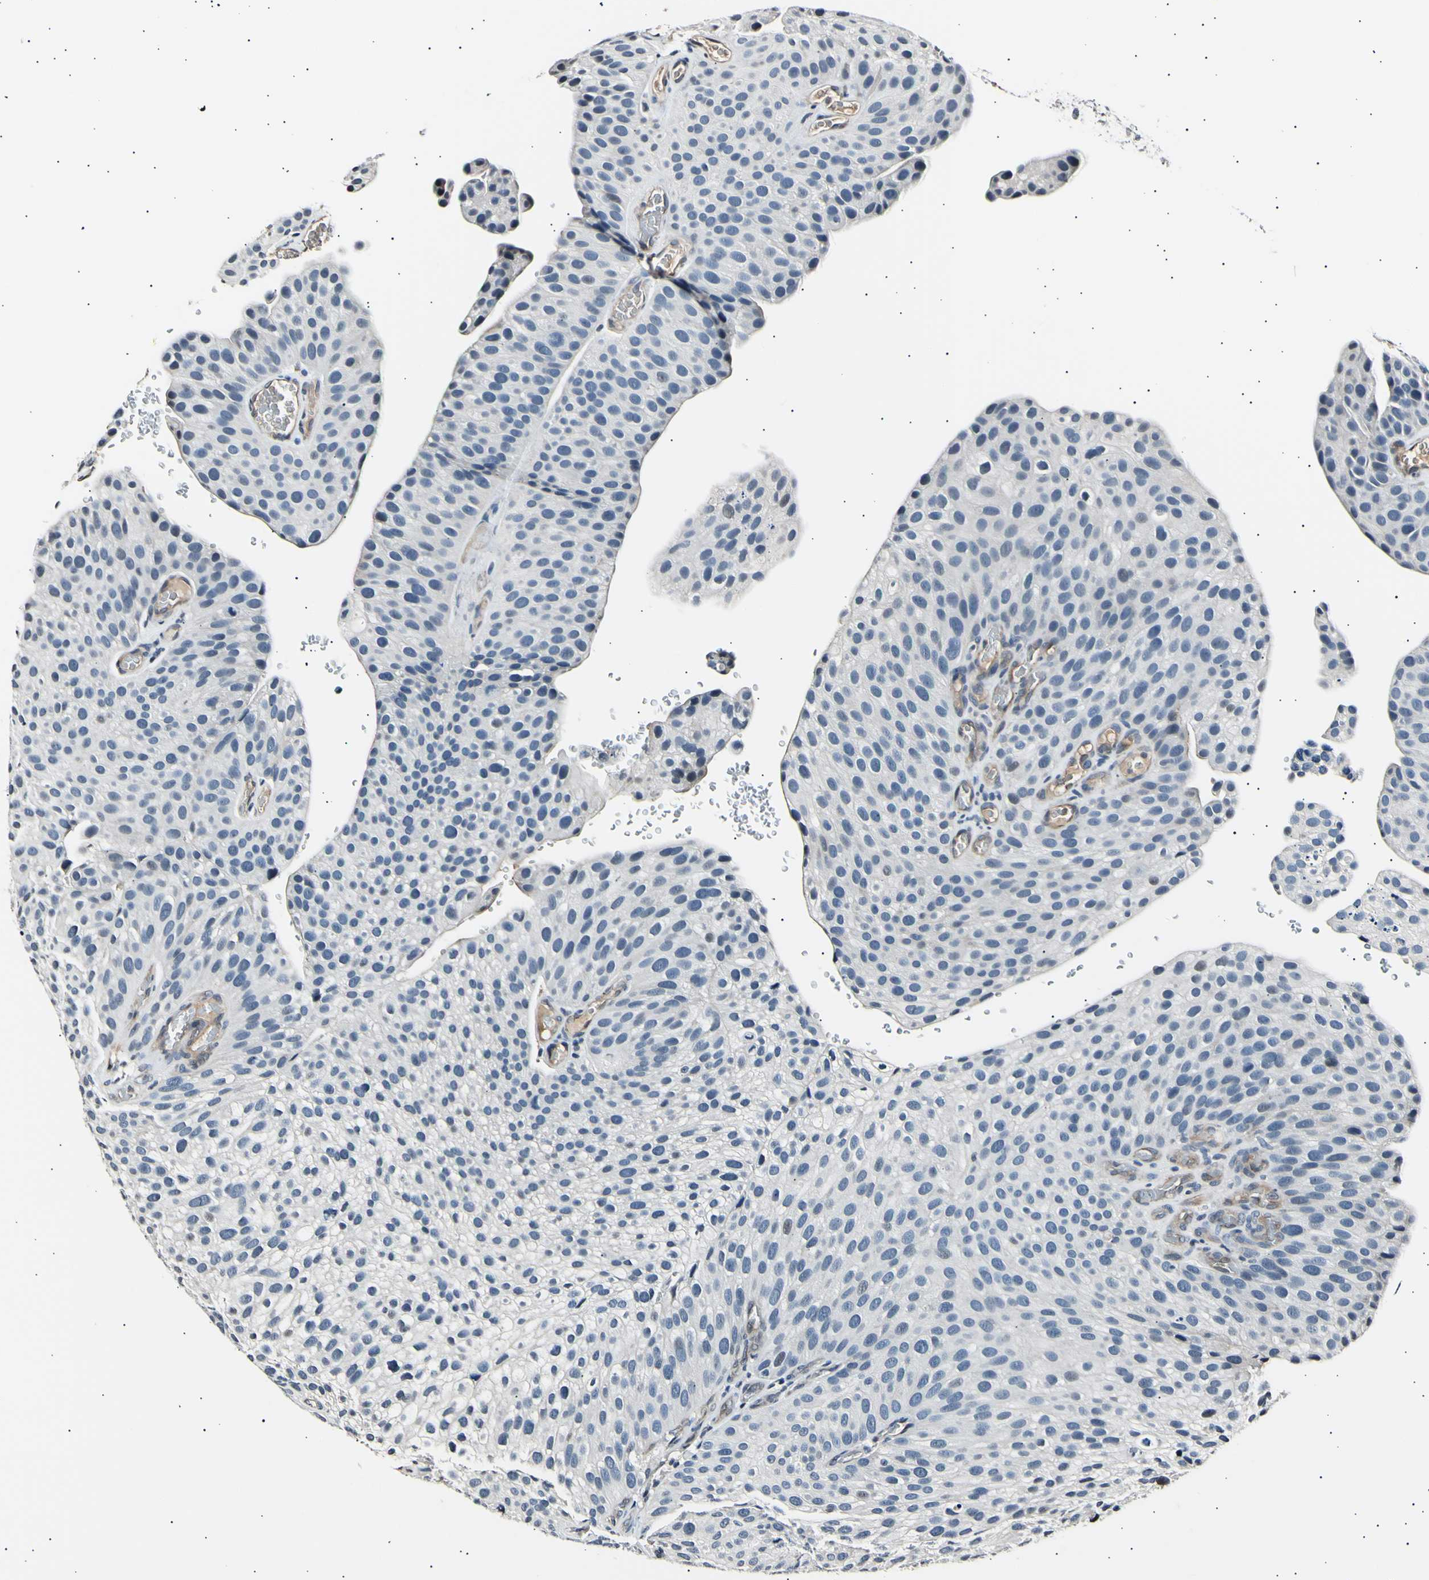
{"staining": {"intensity": "negative", "quantity": "none", "location": "none"}, "tissue": "urothelial cancer", "cell_type": "Tumor cells", "image_type": "cancer", "snomed": [{"axis": "morphology", "description": "Urothelial carcinoma, Low grade"}, {"axis": "topography", "description": "Smooth muscle"}, {"axis": "topography", "description": "Urinary bladder"}], "caption": "Immunohistochemistry (IHC) photomicrograph of human low-grade urothelial carcinoma stained for a protein (brown), which displays no expression in tumor cells.", "gene": "AK1", "patient": {"sex": "male", "age": 60}}